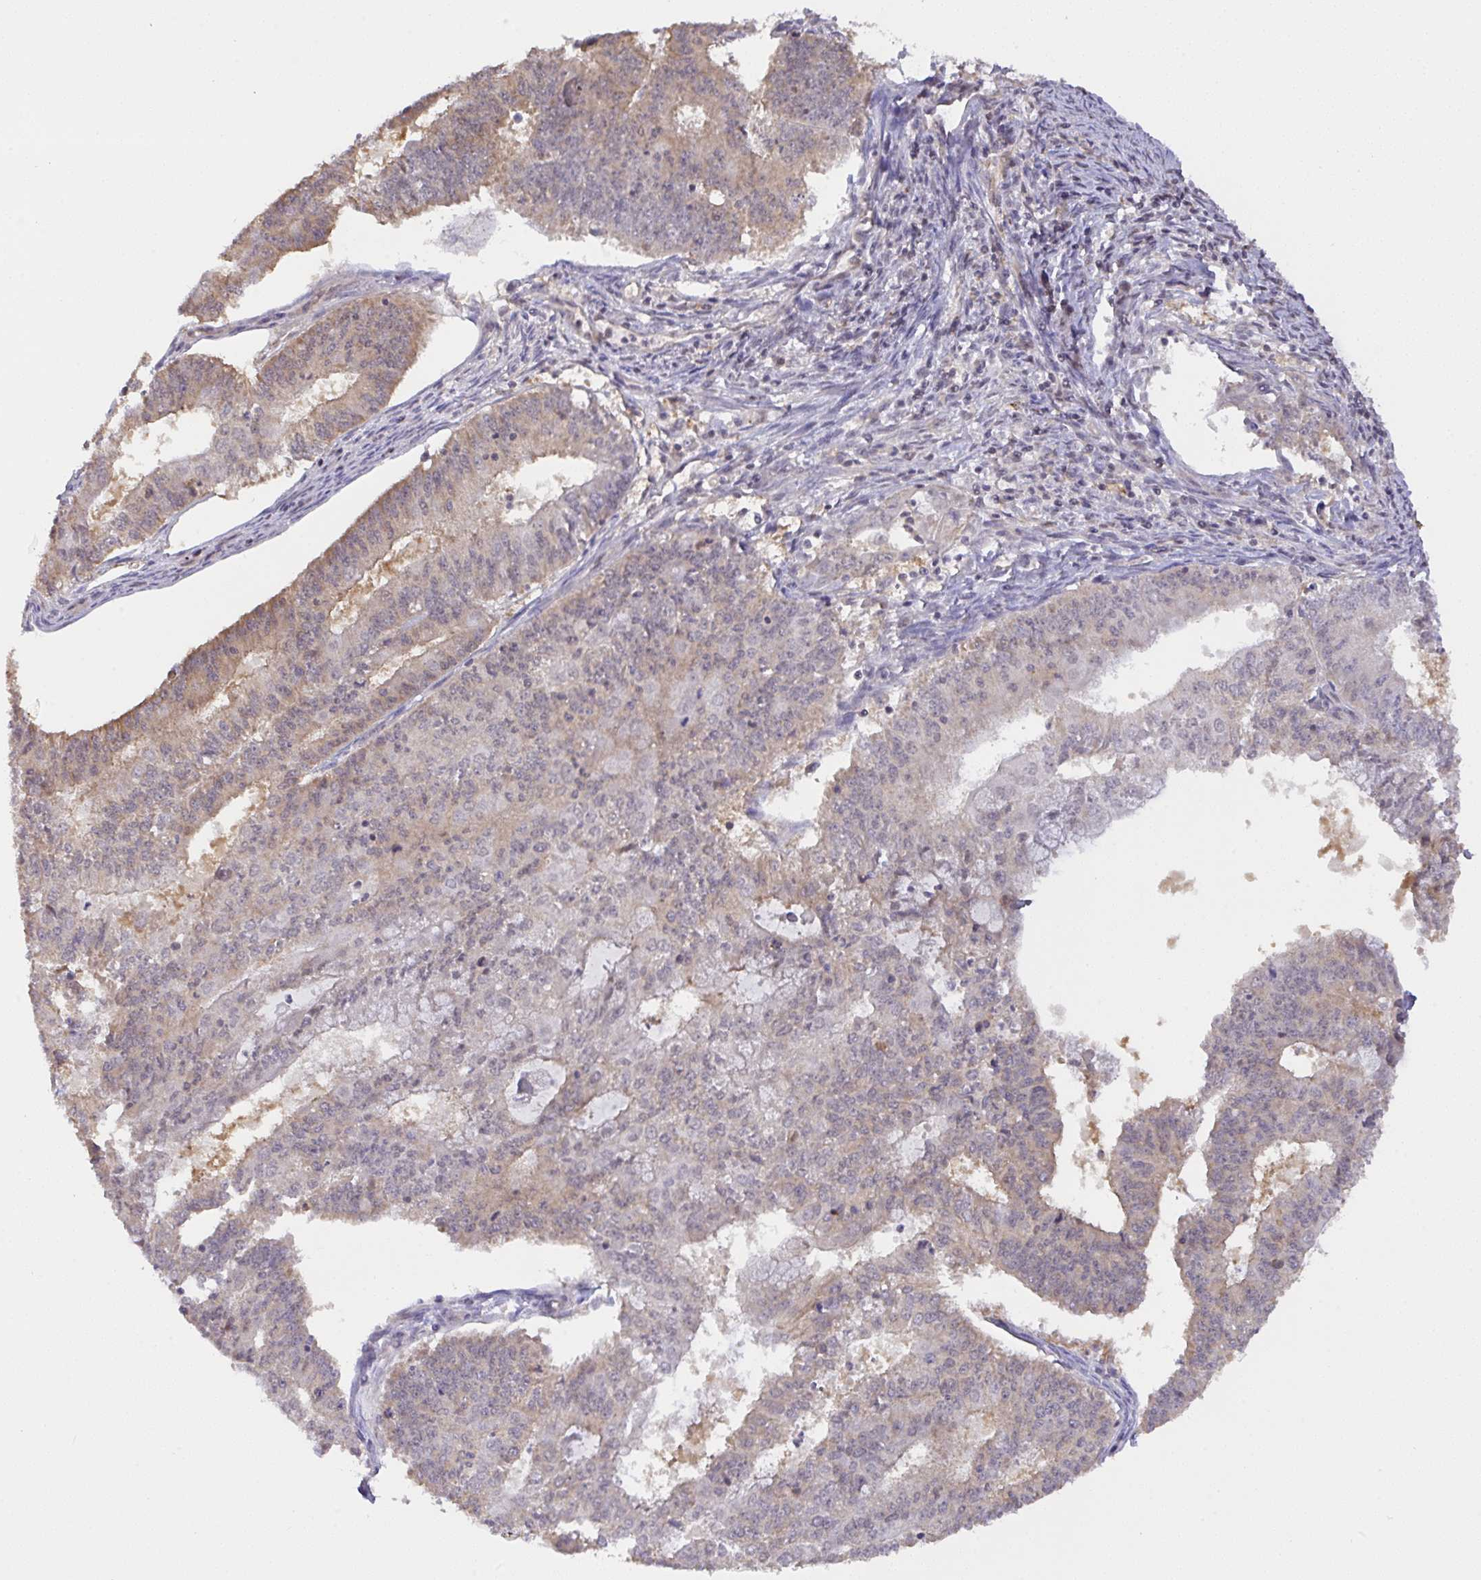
{"staining": {"intensity": "weak", "quantity": "25%-75%", "location": "cytoplasmic/membranous"}, "tissue": "endometrial cancer", "cell_type": "Tumor cells", "image_type": "cancer", "snomed": [{"axis": "morphology", "description": "Adenocarcinoma, NOS"}, {"axis": "topography", "description": "Endometrium"}], "caption": "Immunohistochemistry (DAB) staining of human endometrial adenocarcinoma reveals weak cytoplasmic/membranous protein expression in about 25%-75% of tumor cells. The staining was performed using DAB (3,3'-diaminobenzidine) to visualize the protein expression in brown, while the nuclei were stained in blue with hematoxylin (Magnification: 20x).", "gene": "C12orf57", "patient": {"sex": "female", "age": 61}}